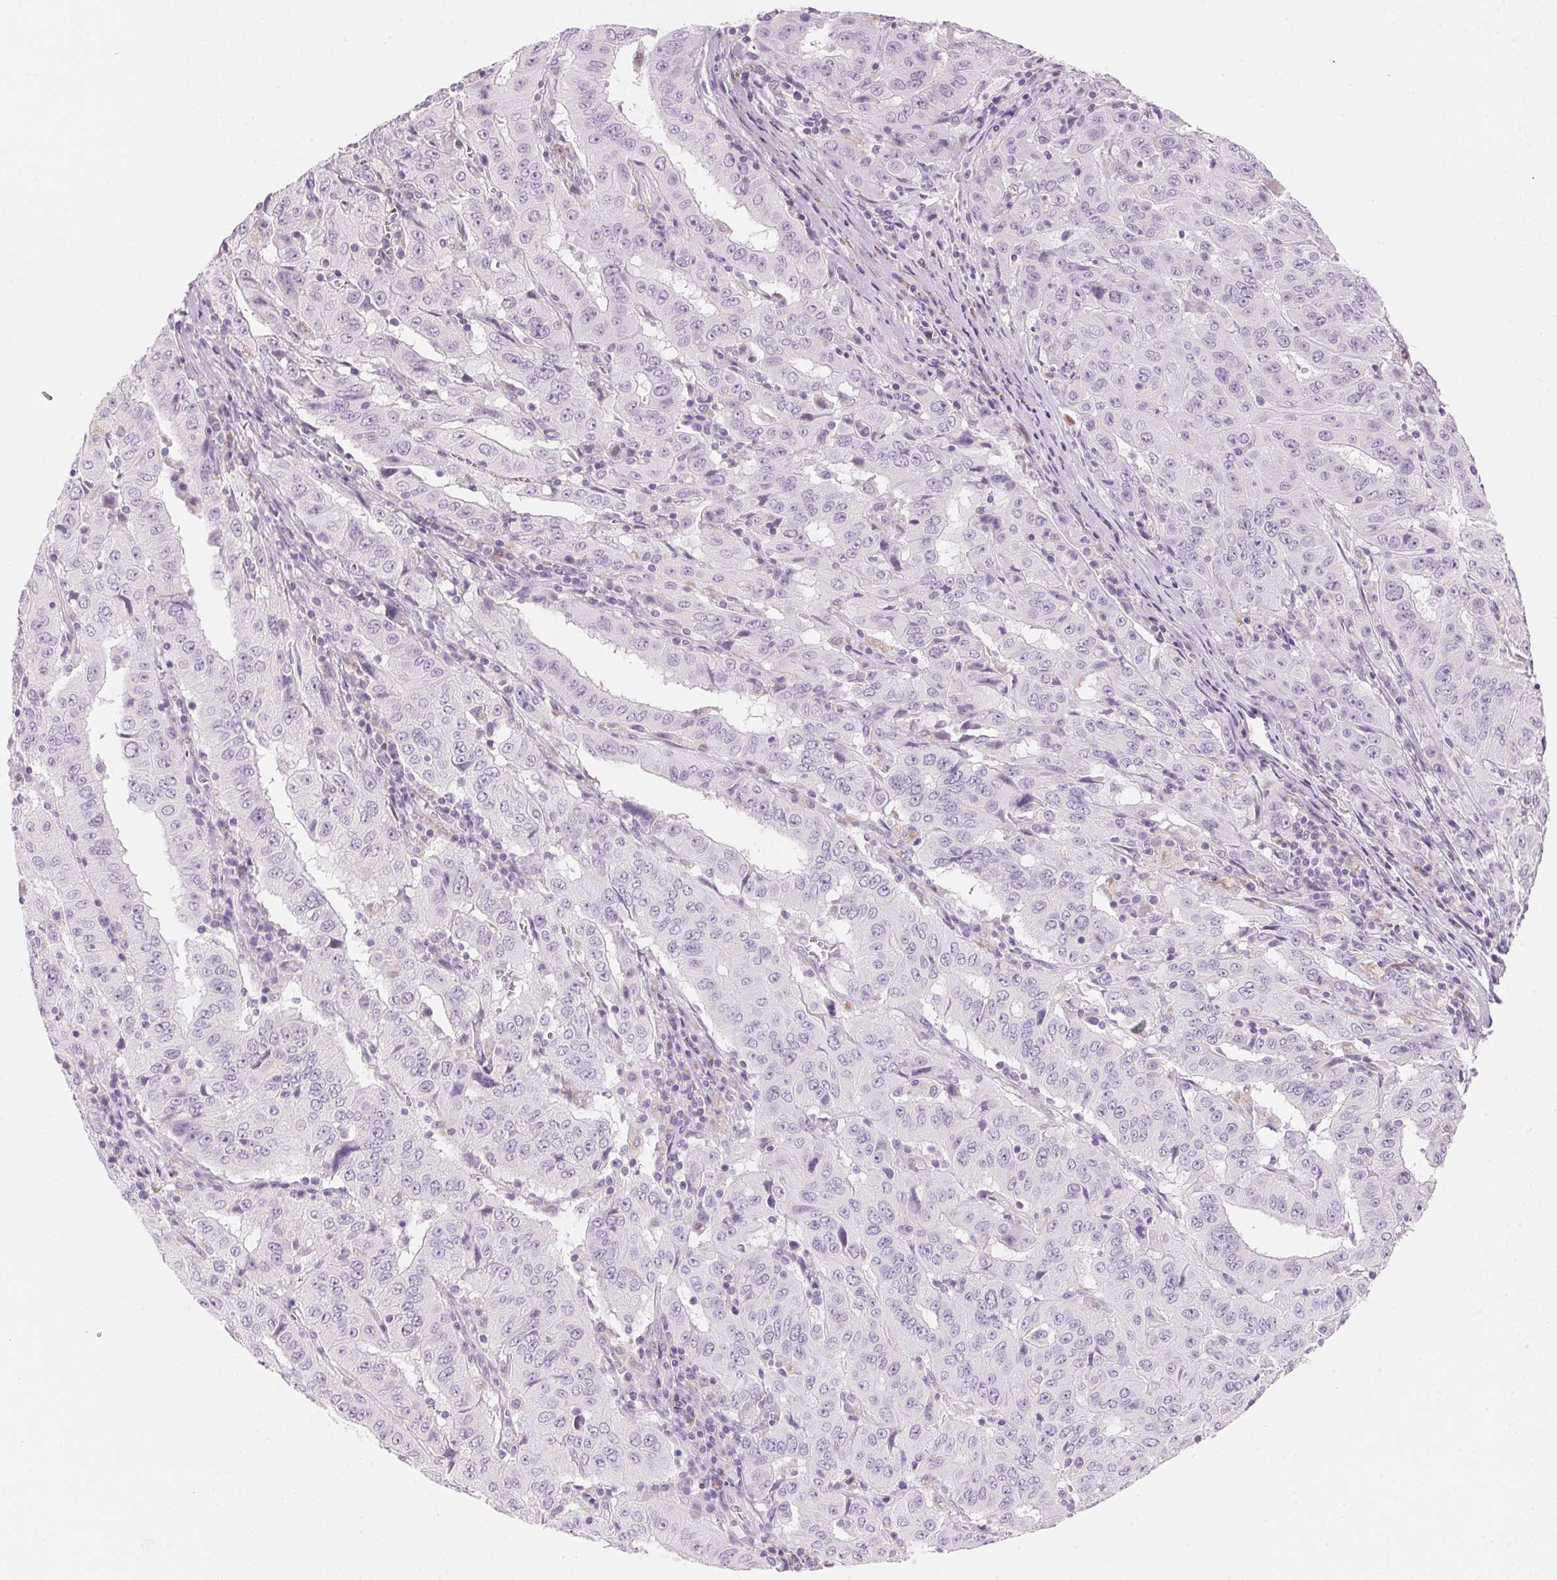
{"staining": {"intensity": "negative", "quantity": "none", "location": "none"}, "tissue": "pancreatic cancer", "cell_type": "Tumor cells", "image_type": "cancer", "snomed": [{"axis": "morphology", "description": "Adenocarcinoma, NOS"}, {"axis": "topography", "description": "Pancreas"}], "caption": "Immunohistochemistry (IHC) image of neoplastic tissue: pancreatic cancer stained with DAB displays no significant protein expression in tumor cells.", "gene": "HOXB13", "patient": {"sex": "male", "age": 63}}